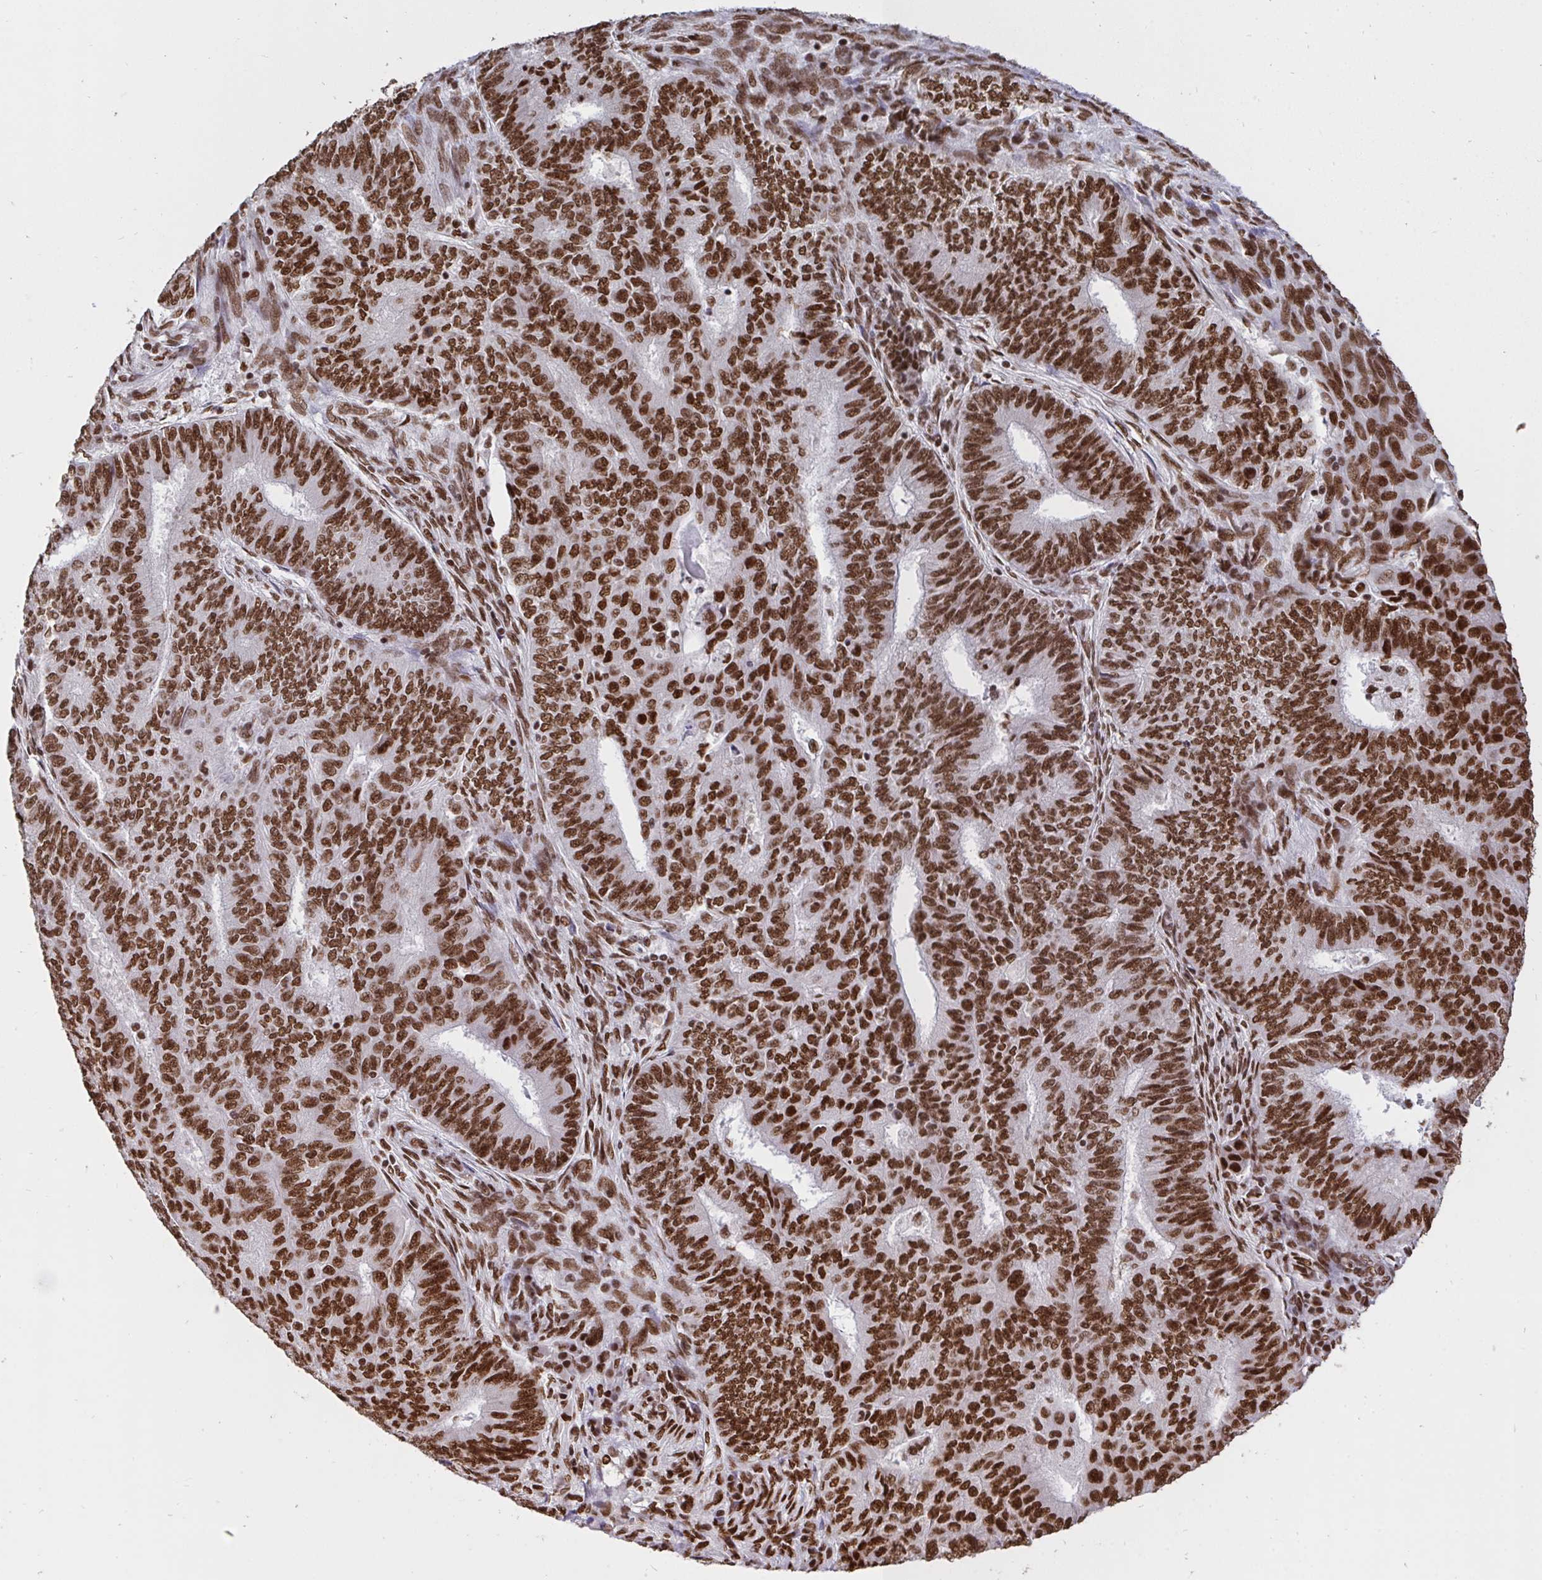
{"staining": {"intensity": "strong", "quantity": ">75%", "location": "nuclear"}, "tissue": "endometrial cancer", "cell_type": "Tumor cells", "image_type": "cancer", "snomed": [{"axis": "morphology", "description": "Adenocarcinoma, NOS"}, {"axis": "topography", "description": "Endometrium"}], "caption": "Immunohistochemistry (IHC) of human endometrial adenocarcinoma reveals high levels of strong nuclear positivity in about >75% of tumor cells.", "gene": "HNRNPL", "patient": {"sex": "female", "age": 62}}